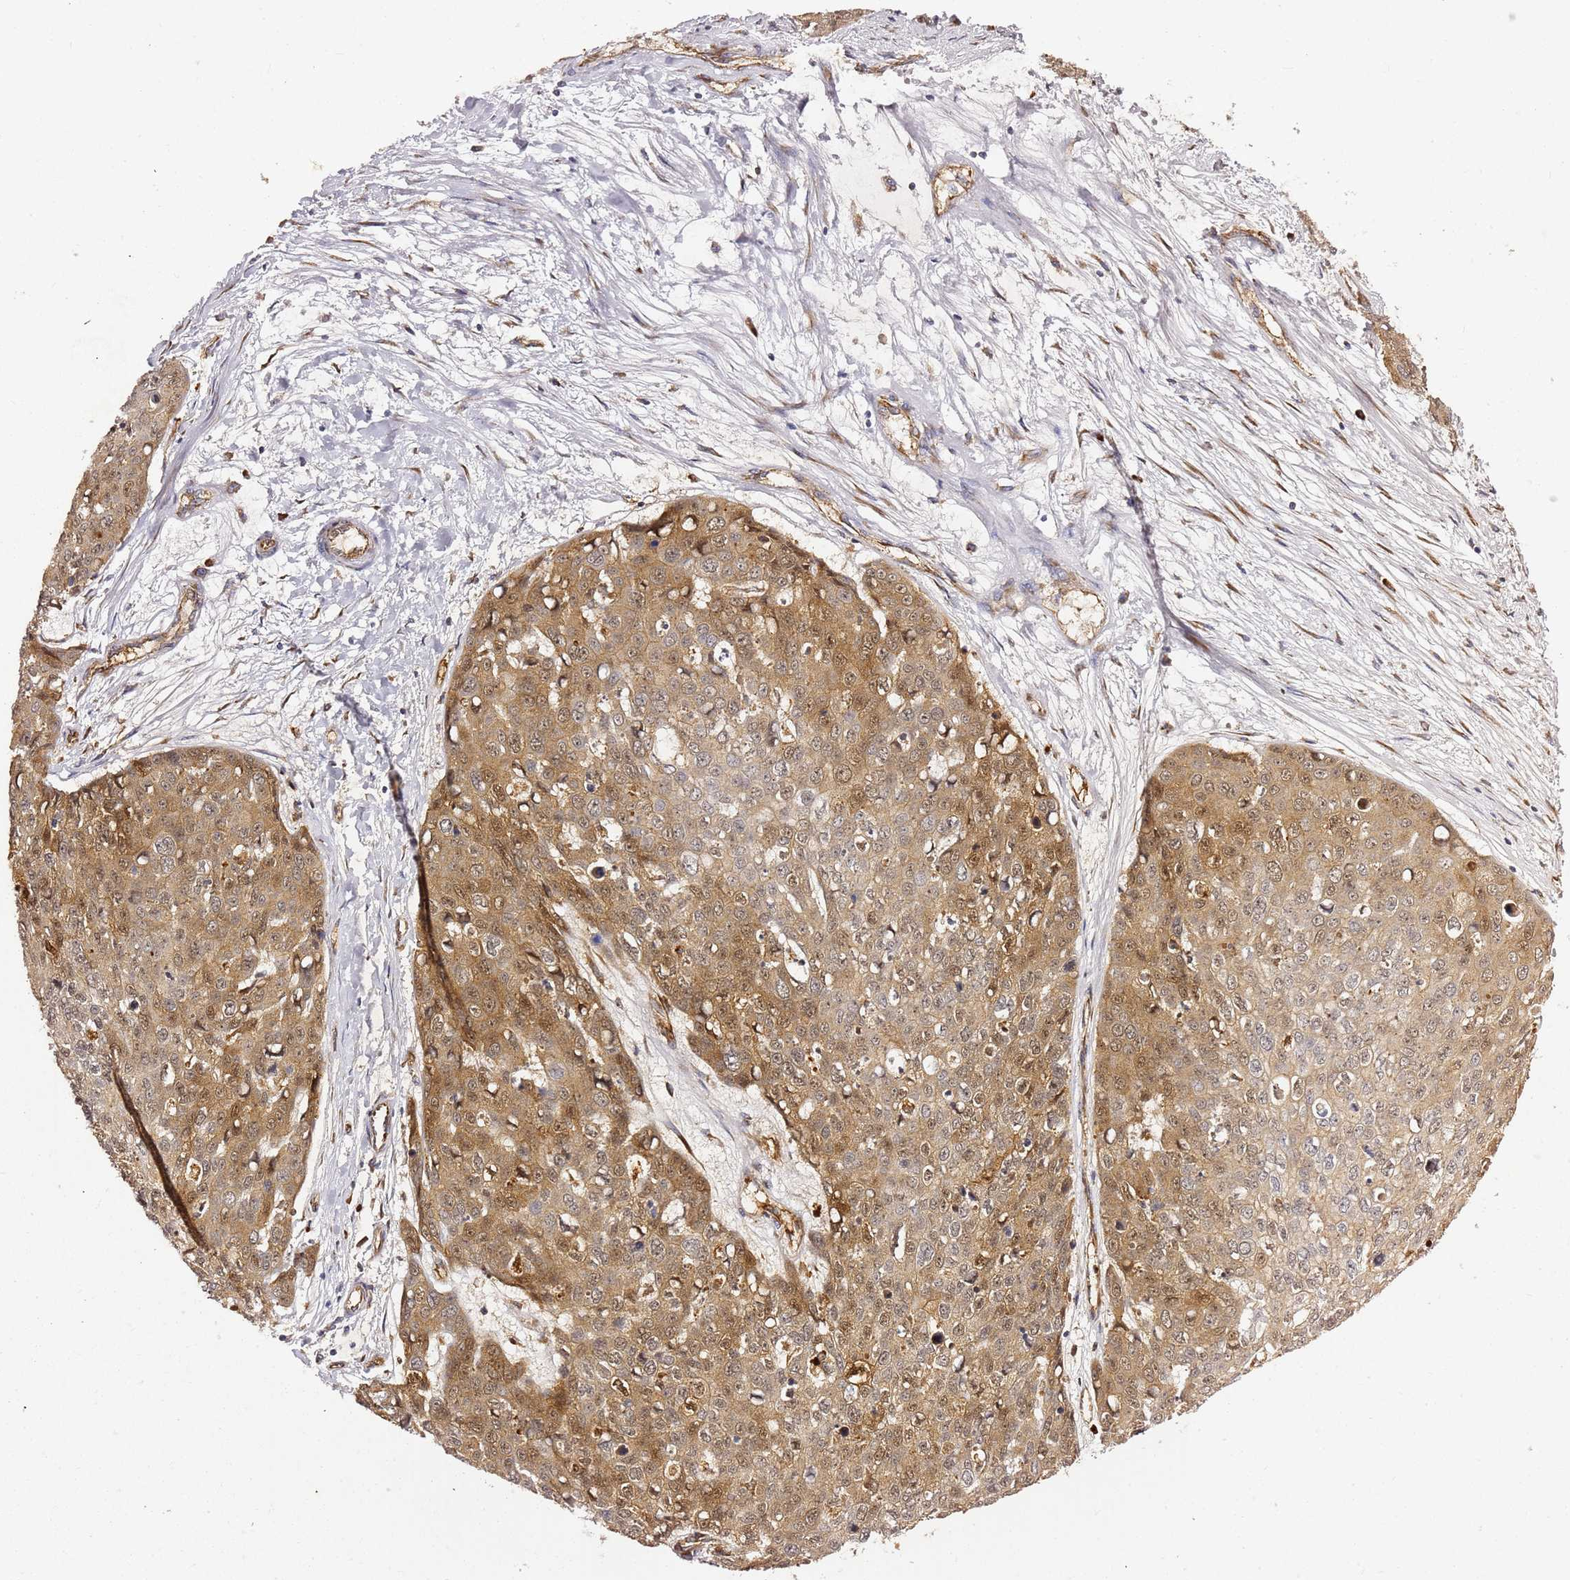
{"staining": {"intensity": "moderate", "quantity": ">75%", "location": "cytoplasmic/membranous,nuclear"}, "tissue": "skin cancer", "cell_type": "Tumor cells", "image_type": "cancer", "snomed": [{"axis": "morphology", "description": "Squamous cell carcinoma, NOS"}, {"axis": "topography", "description": "Skin"}], "caption": "Brown immunohistochemical staining in human squamous cell carcinoma (skin) demonstrates moderate cytoplasmic/membranous and nuclear staining in approximately >75% of tumor cells.", "gene": "KIF7", "patient": {"sex": "female", "age": 44}}